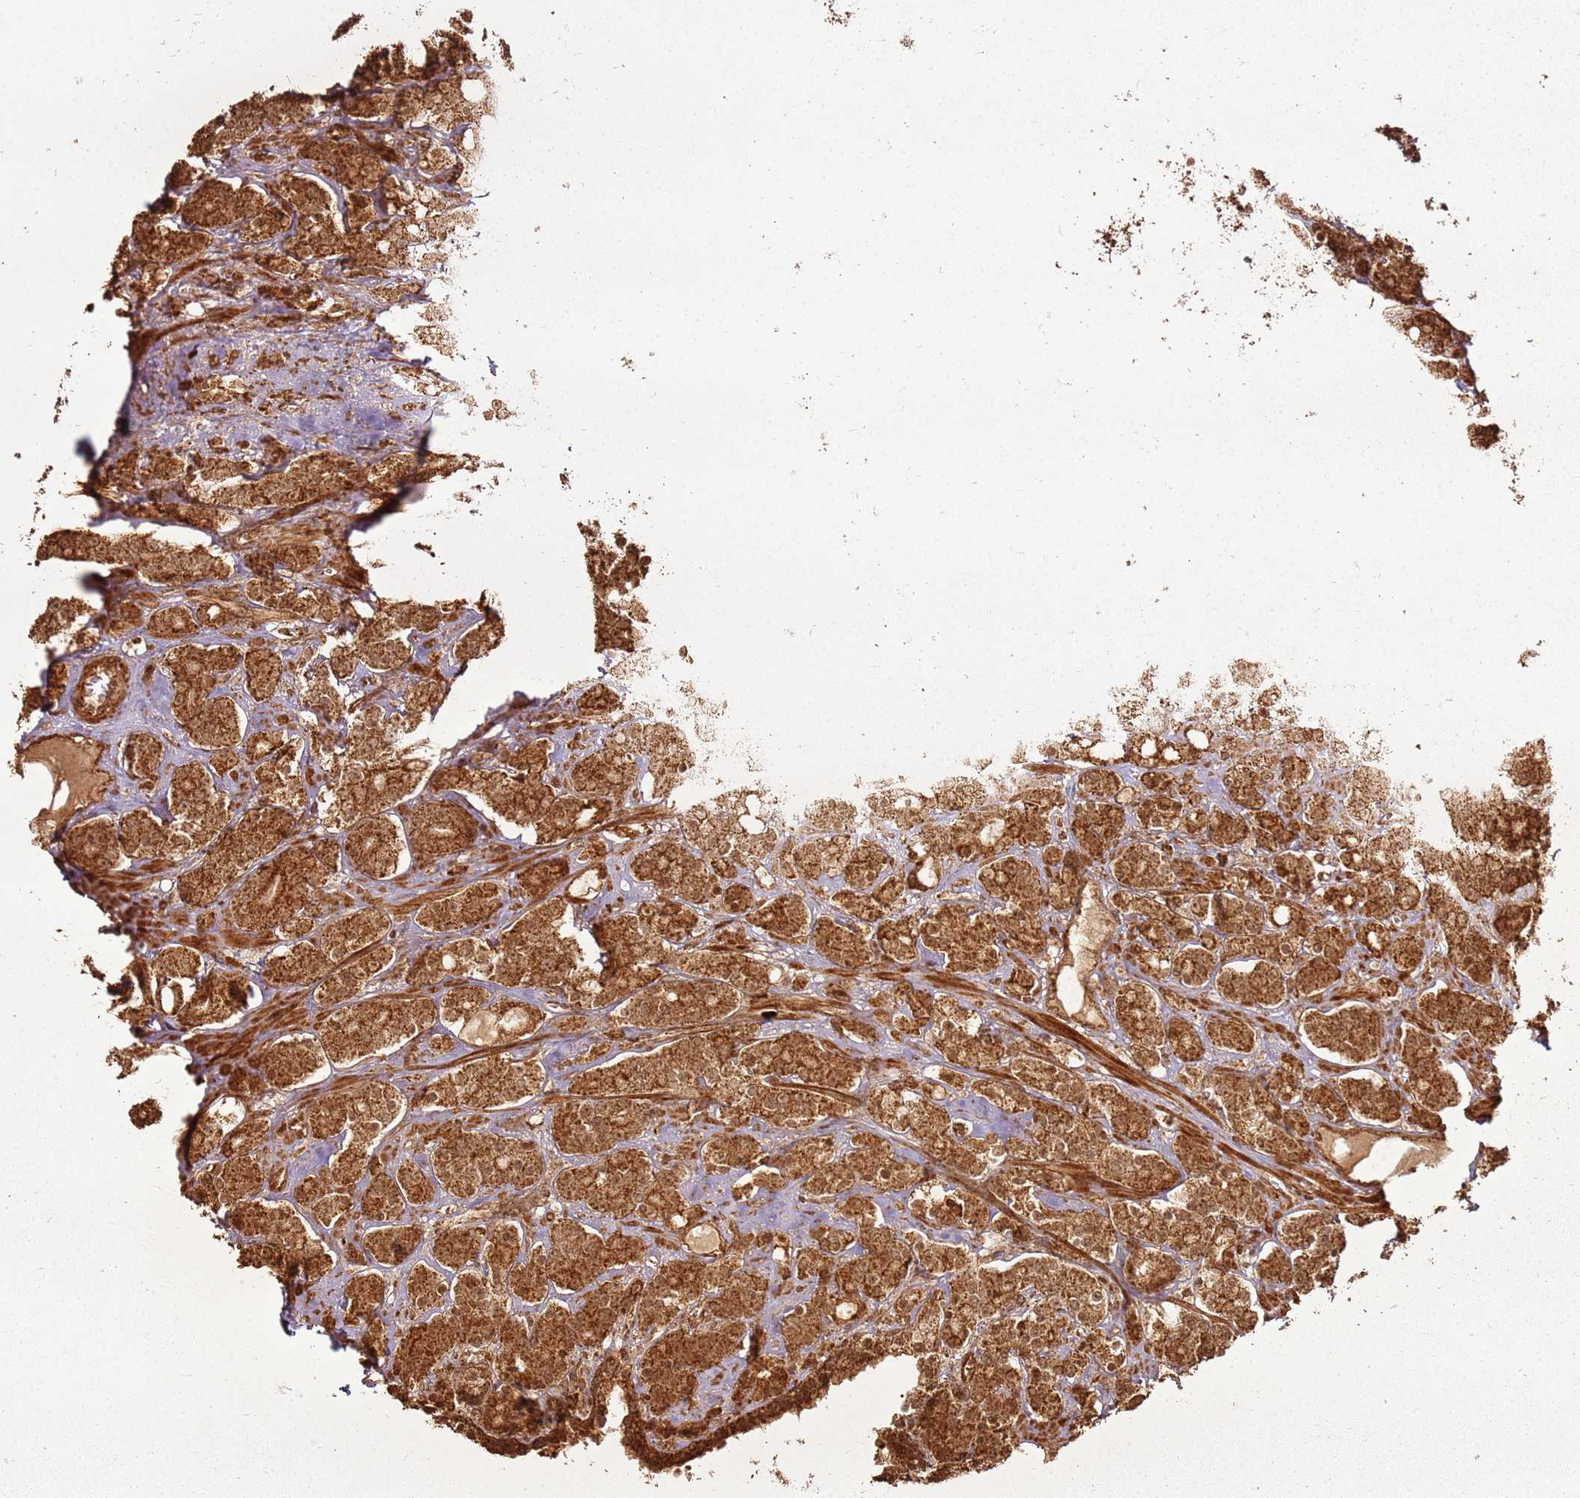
{"staining": {"intensity": "strong", "quantity": ">75%", "location": "cytoplasmic/membranous"}, "tissue": "prostate cancer", "cell_type": "Tumor cells", "image_type": "cancer", "snomed": [{"axis": "morphology", "description": "Adenocarcinoma, High grade"}, {"axis": "topography", "description": "Prostate"}], "caption": "A brown stain shows strong cytoplasmic/membranous staining of a protein in prostate adenocarcinoma (high-grade) tumor cells.", "gene": "MRPS6", "patient": {"sex": "male", "age": 62}}